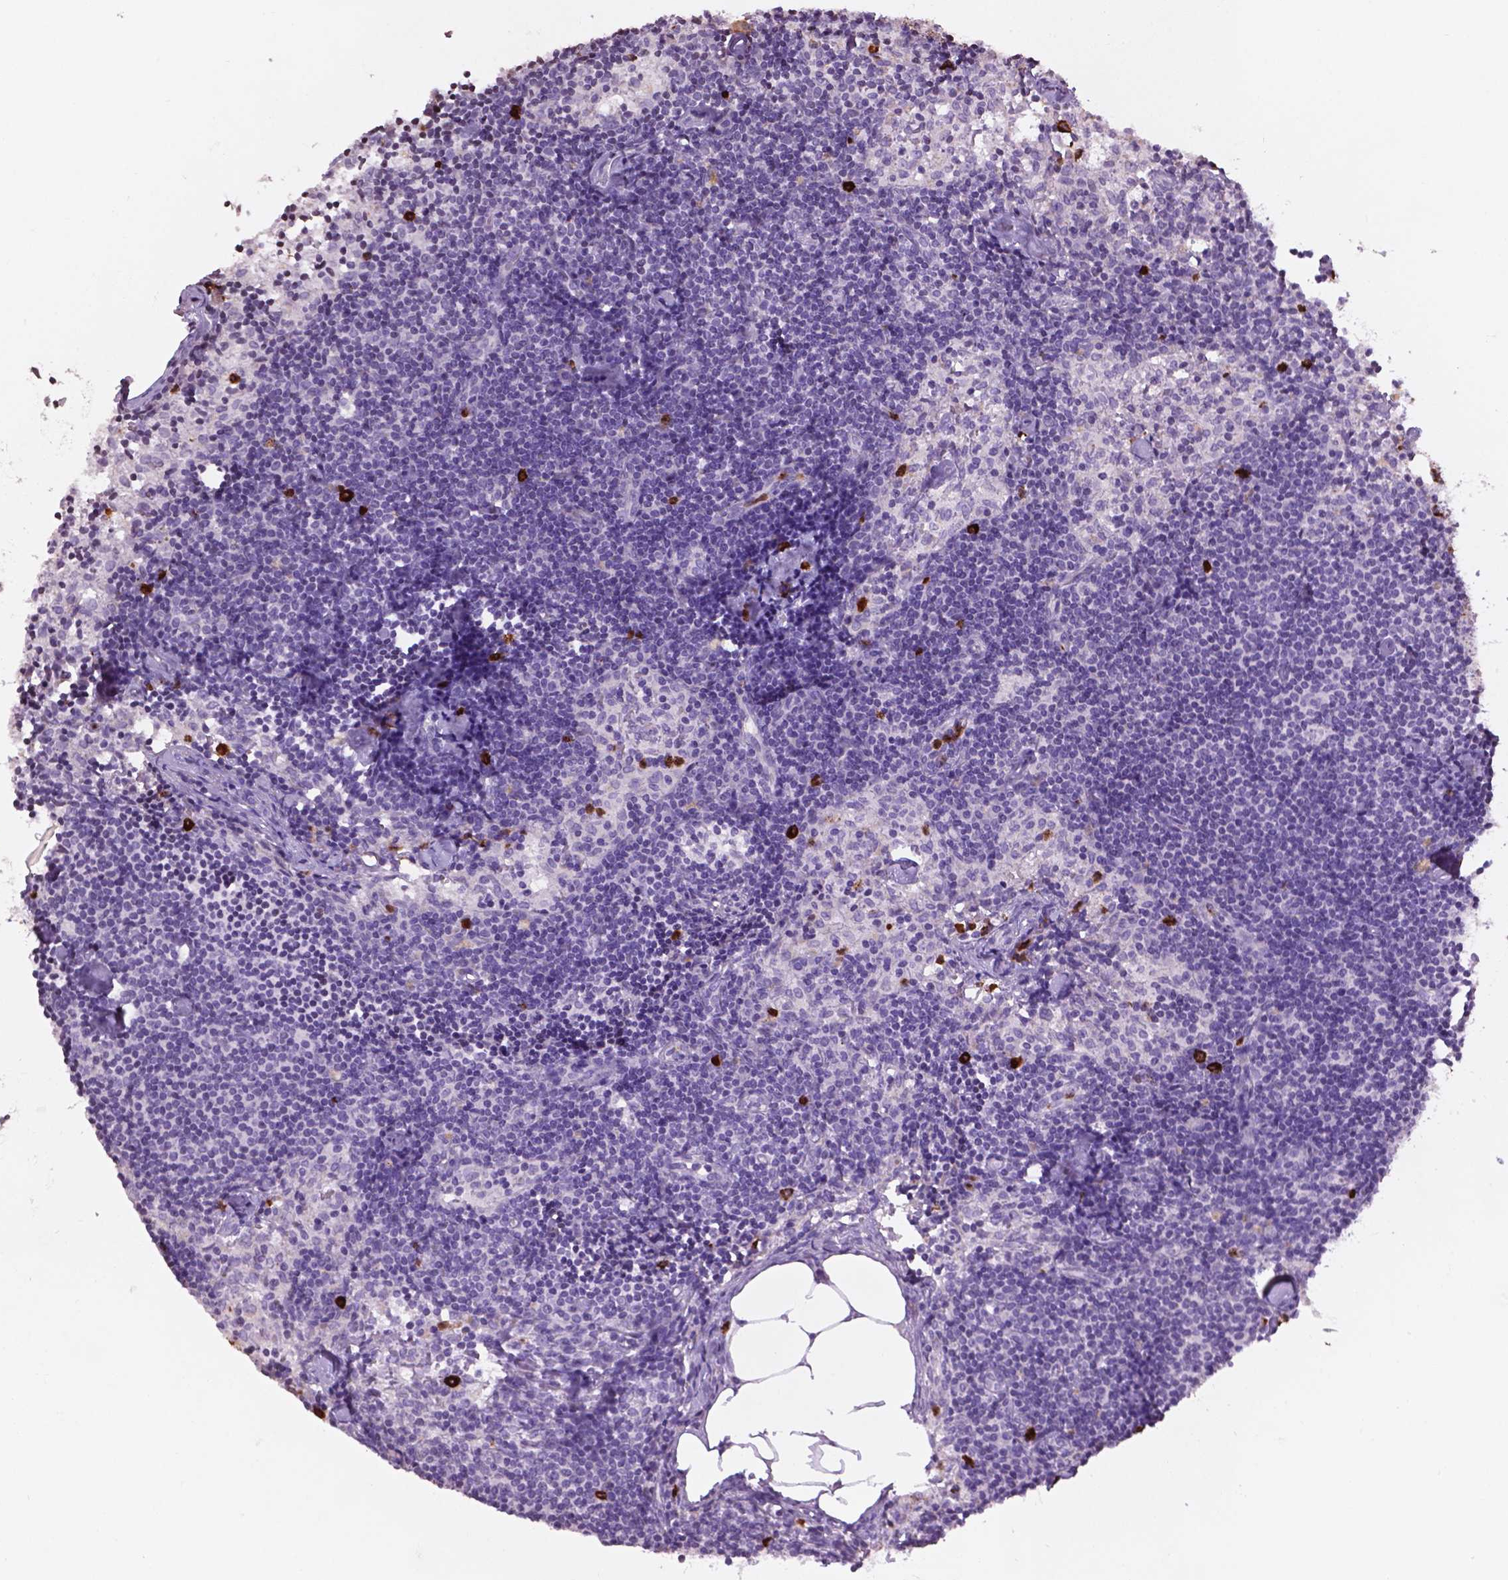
{"staining": {"intensity": "negative", "quantity": "none", "location": "none"}, "tissue": "lymph node", "cell_type": "Germinal center cells", "image_type": "normal", "snomed": [{"axis": "morphology", "description": "Normal tissue, NOS"}, {"axis": "topography", "description": "Lymph node"}], "caption": "Protein analysis of benign lymph node reveals no significant staining in germinal center cells. (DAB immunohistochemistry, high magnification).", "gene": "NTNG2", "patient": {"sex": "female", "age": 69}}